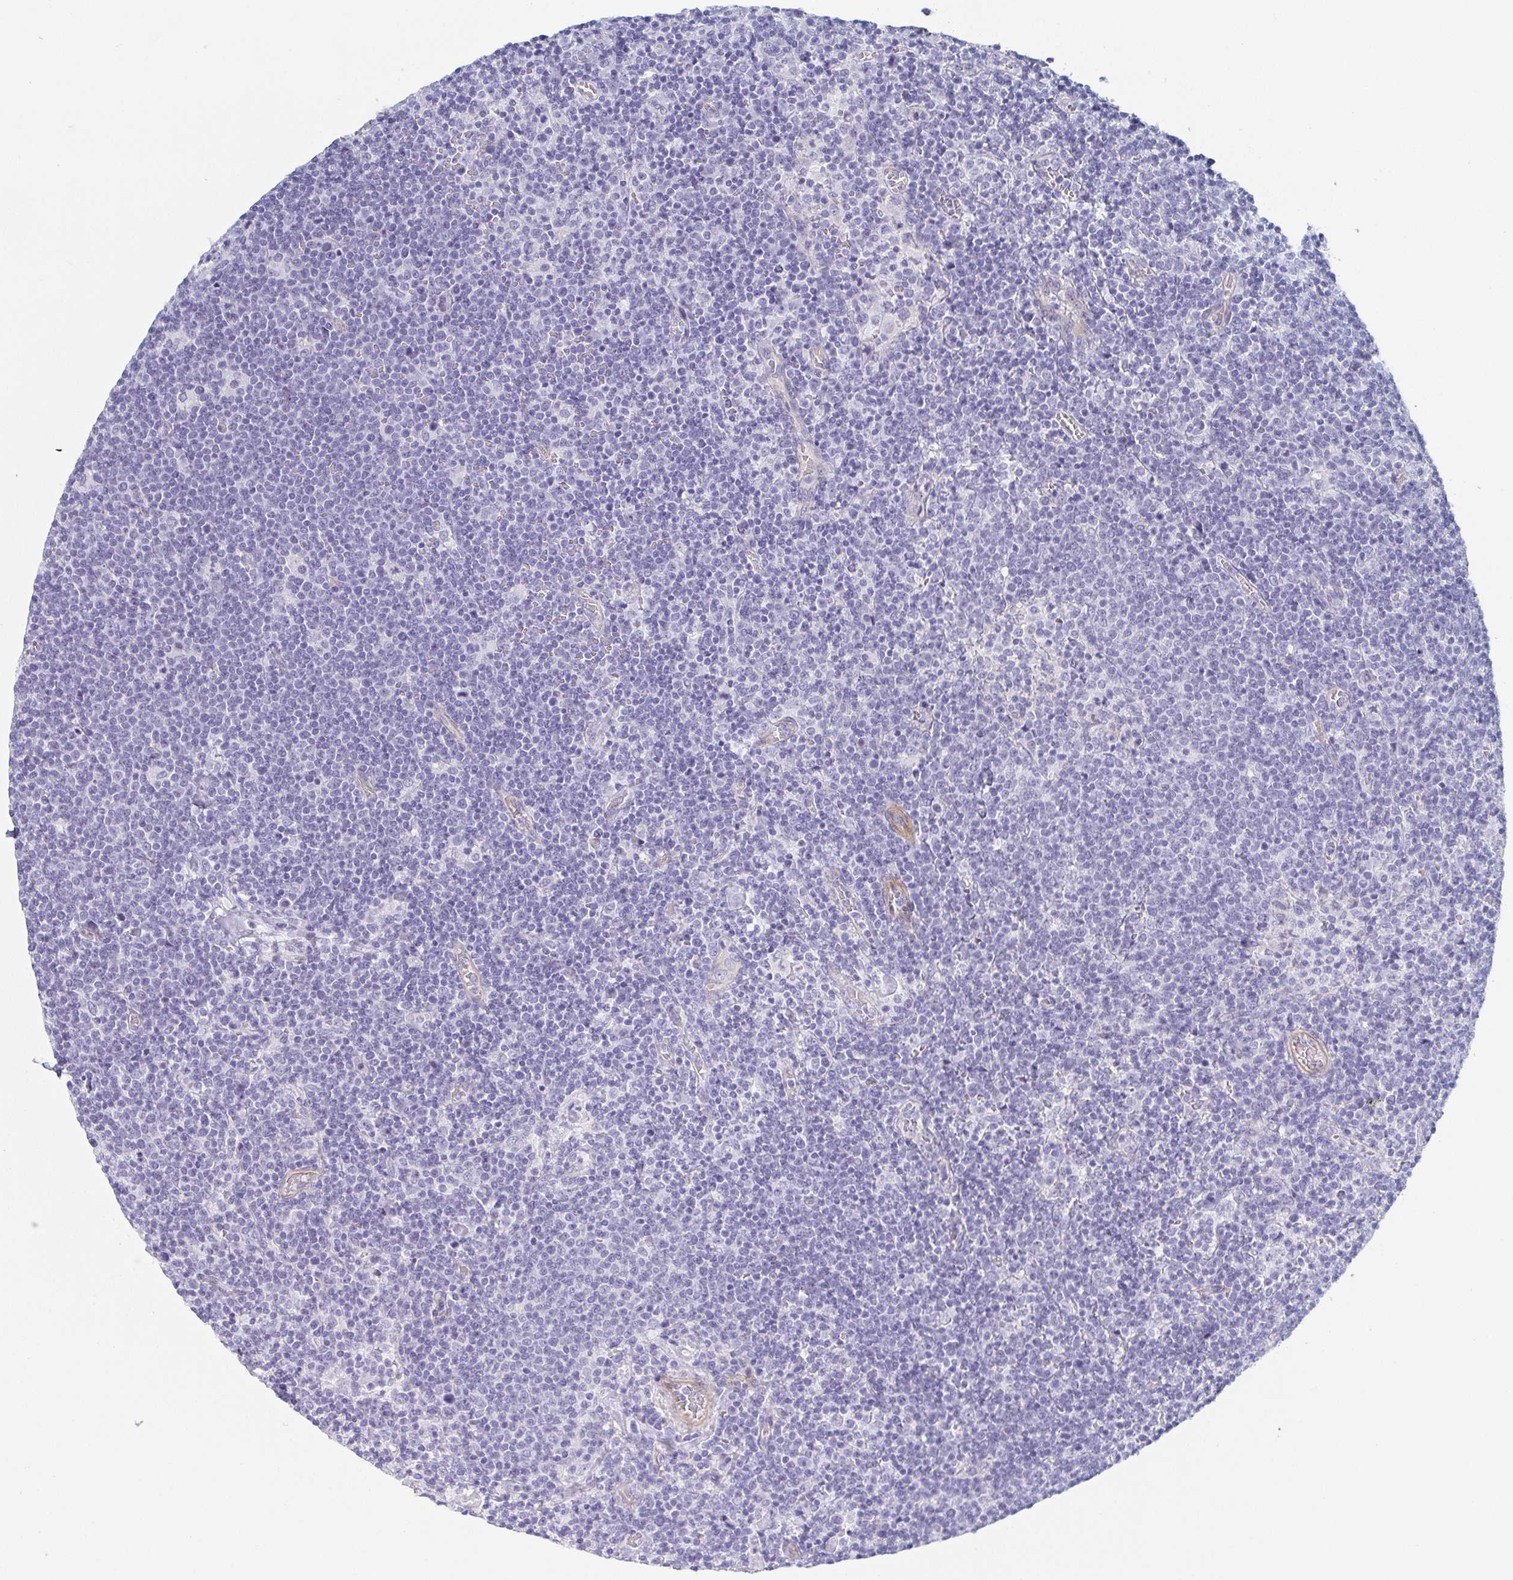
{"staining": {"intensity": "negative", "quantity": "none", "location": "none"}, "tissue": "lymphoma", "cell_type": "Tumor cells", "image_type": "cancer", "snomed": [{"axis": "morphology", "description": "Malignant lymphoma, non-Hodgkin's type, High grade"}, {"axis": "topography", "description": "Lymph node"}], "caption": "Immunohistochemistry (IHC) of human lymphoma displays no positivity in tumor cells.", "gene": "DYNC1I1", "patient": {"sex": "male", "age": 61}}